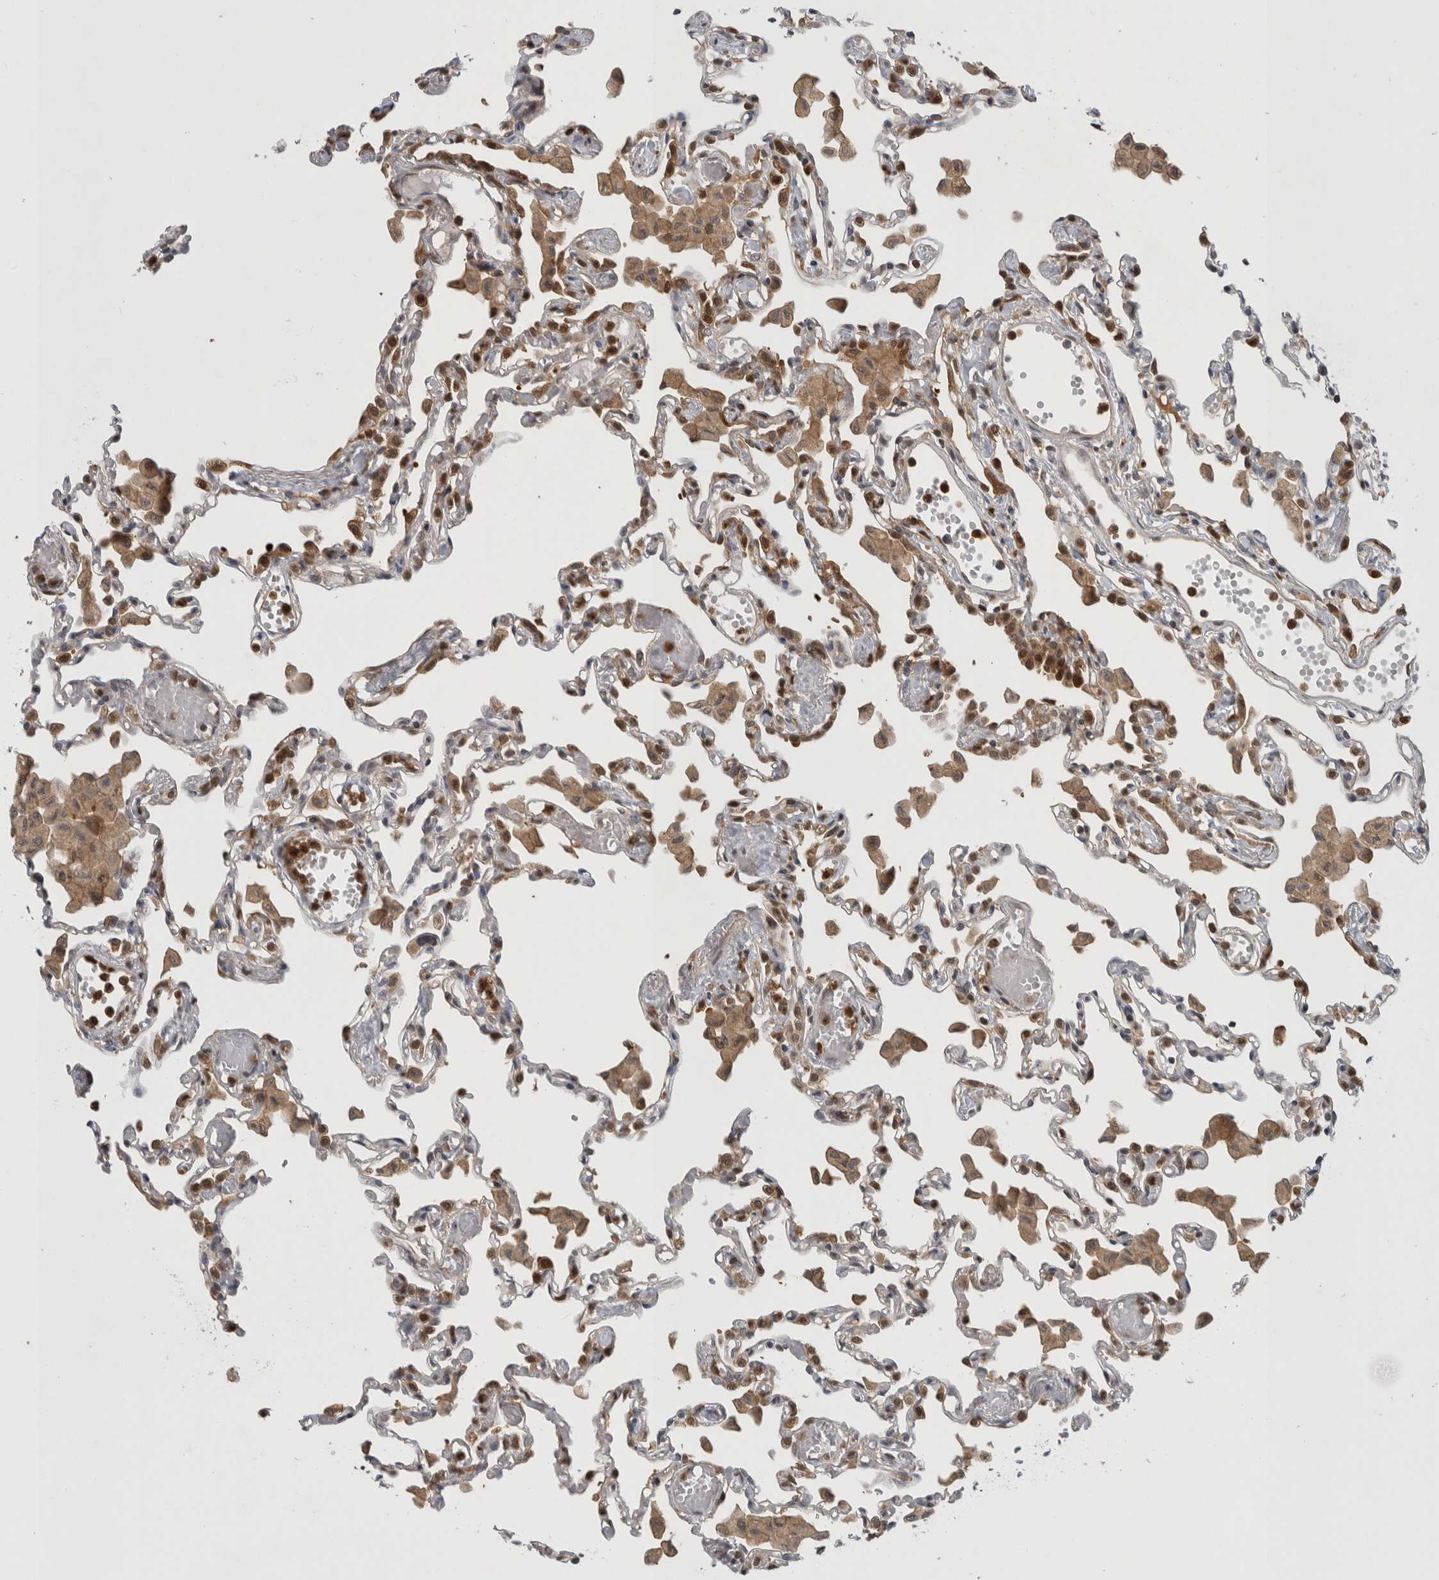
{"staining": {"intensity": "strong", "quantity": "25%-75%", "location": "cytoplasmic/membranous,nuclear"}, "tissue": "lung", "cell_type": "Alveolar cells", "image_type": "normal", "snomed": [{"axis": "morphology", "description": "Normal tissue, NOS"}, {"axis": "topography", "description": "Bronchus"}, {"axis": "topography", "description": "Lung"}], "caption": "The image exhibits staining of unremarkable lung, revealing strong cytoplasmic/membranous,nuclear protein expression (brown color) within alveolar cells. (IHC, brightfield microscopy, high magnification).", "gene": "ASTN2", "patient": {"sex": "female", "age": 49}}